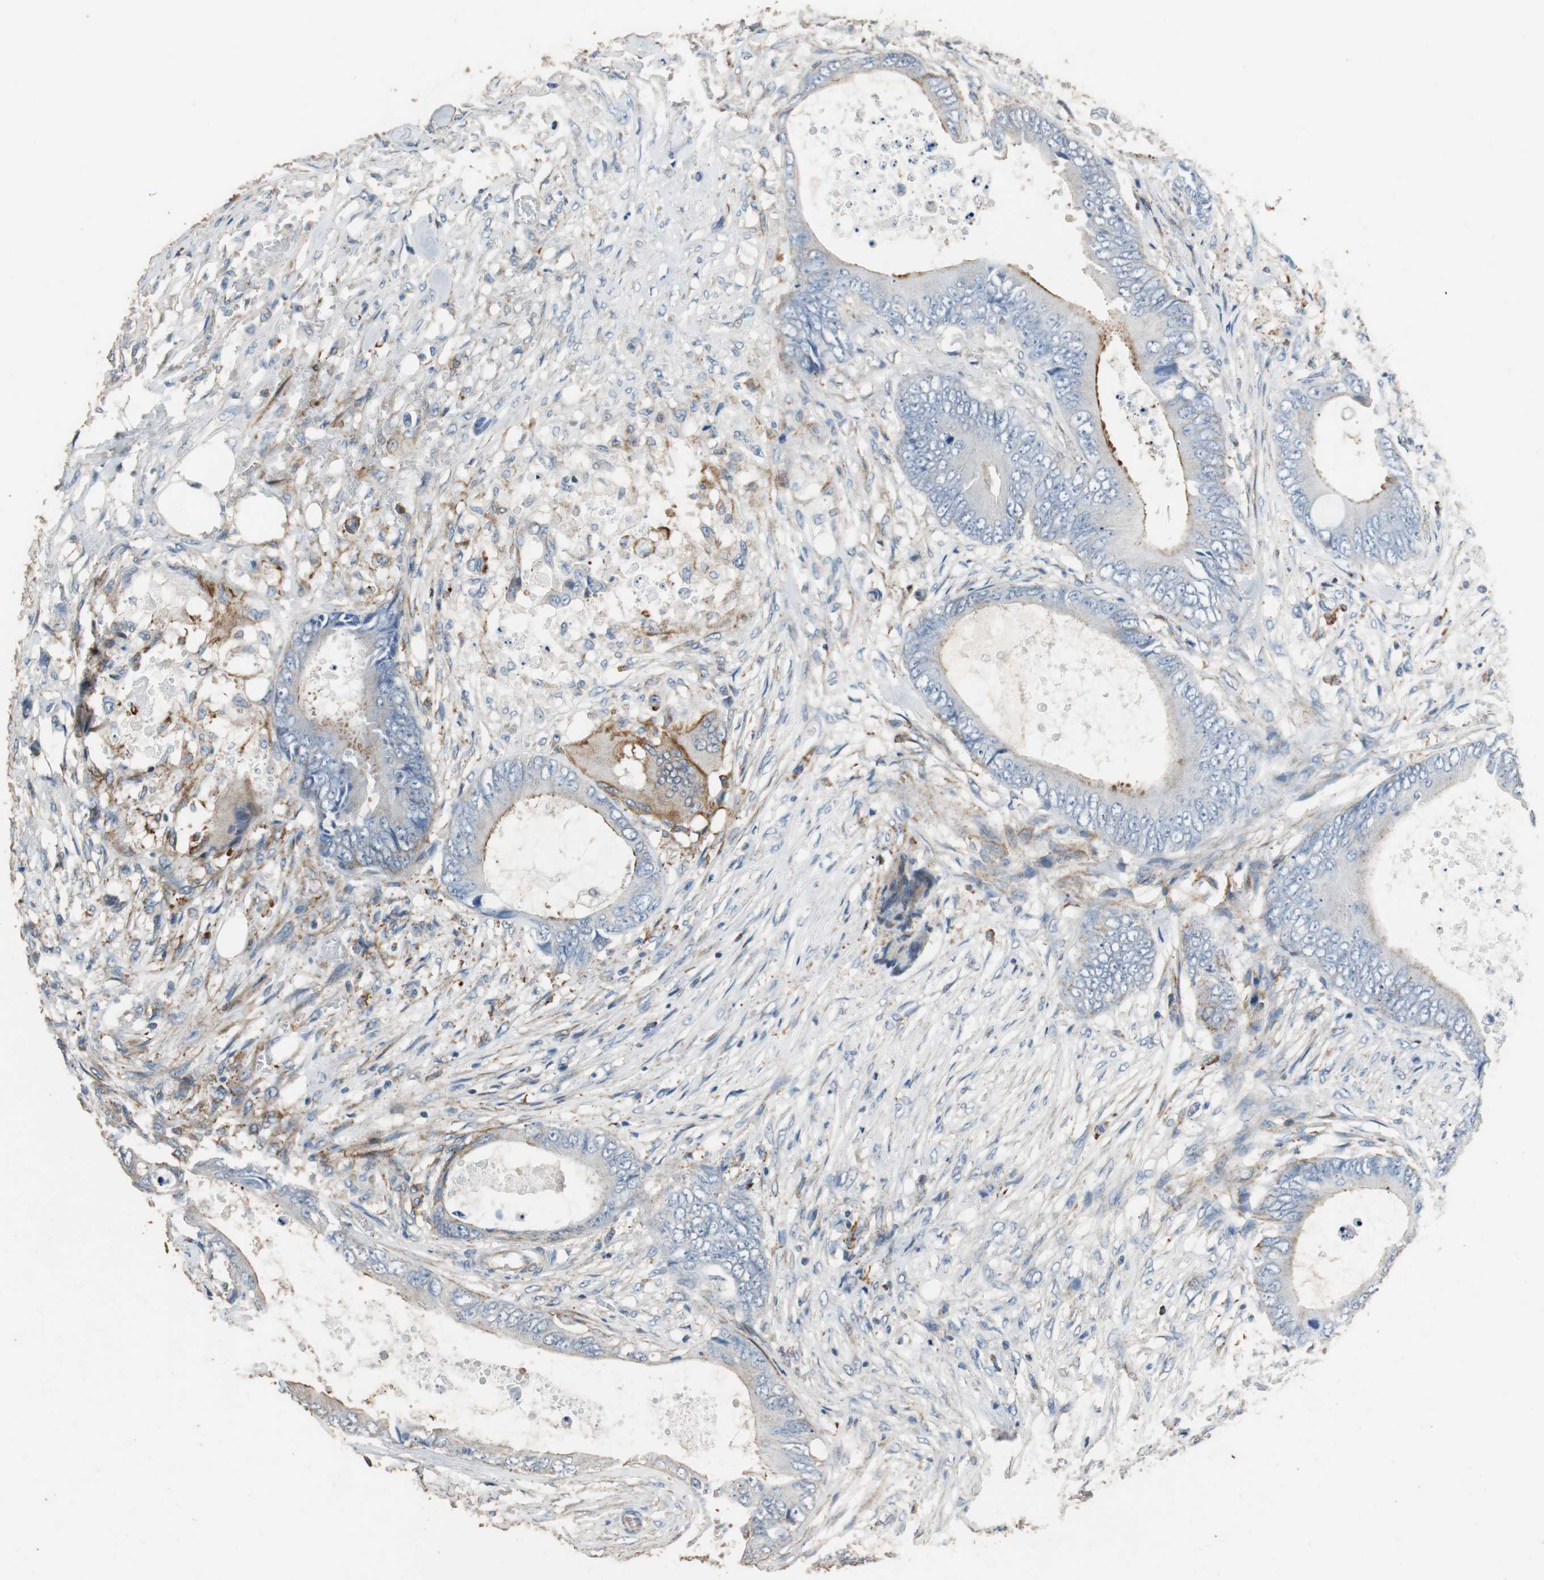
{"staining": {"intensity": "weak", "quantity": "<25%", "location": "cytoplasmic/membranous"}, "tissue": "colorectal cancer", "cell_type": "Tumor cells", "image_type": "cancer", "snomed": [{"axis": "morphology", "description": "Normal tissue, NOS"}, {"axis": "morphology", "description": "Adenocarcinoma, NOS"}, {"axis": "topography", "description": "Rectum"}, {"axis": "topography", "description": "Peripheral nerve tissue"}], "caption": "This is an IHC micrograph of colorectal cancer (adenocarcinoma). There is no expression in tumor cells.", "gene": "PRKRA", "patient": {"sex": "female", "age": 77}}